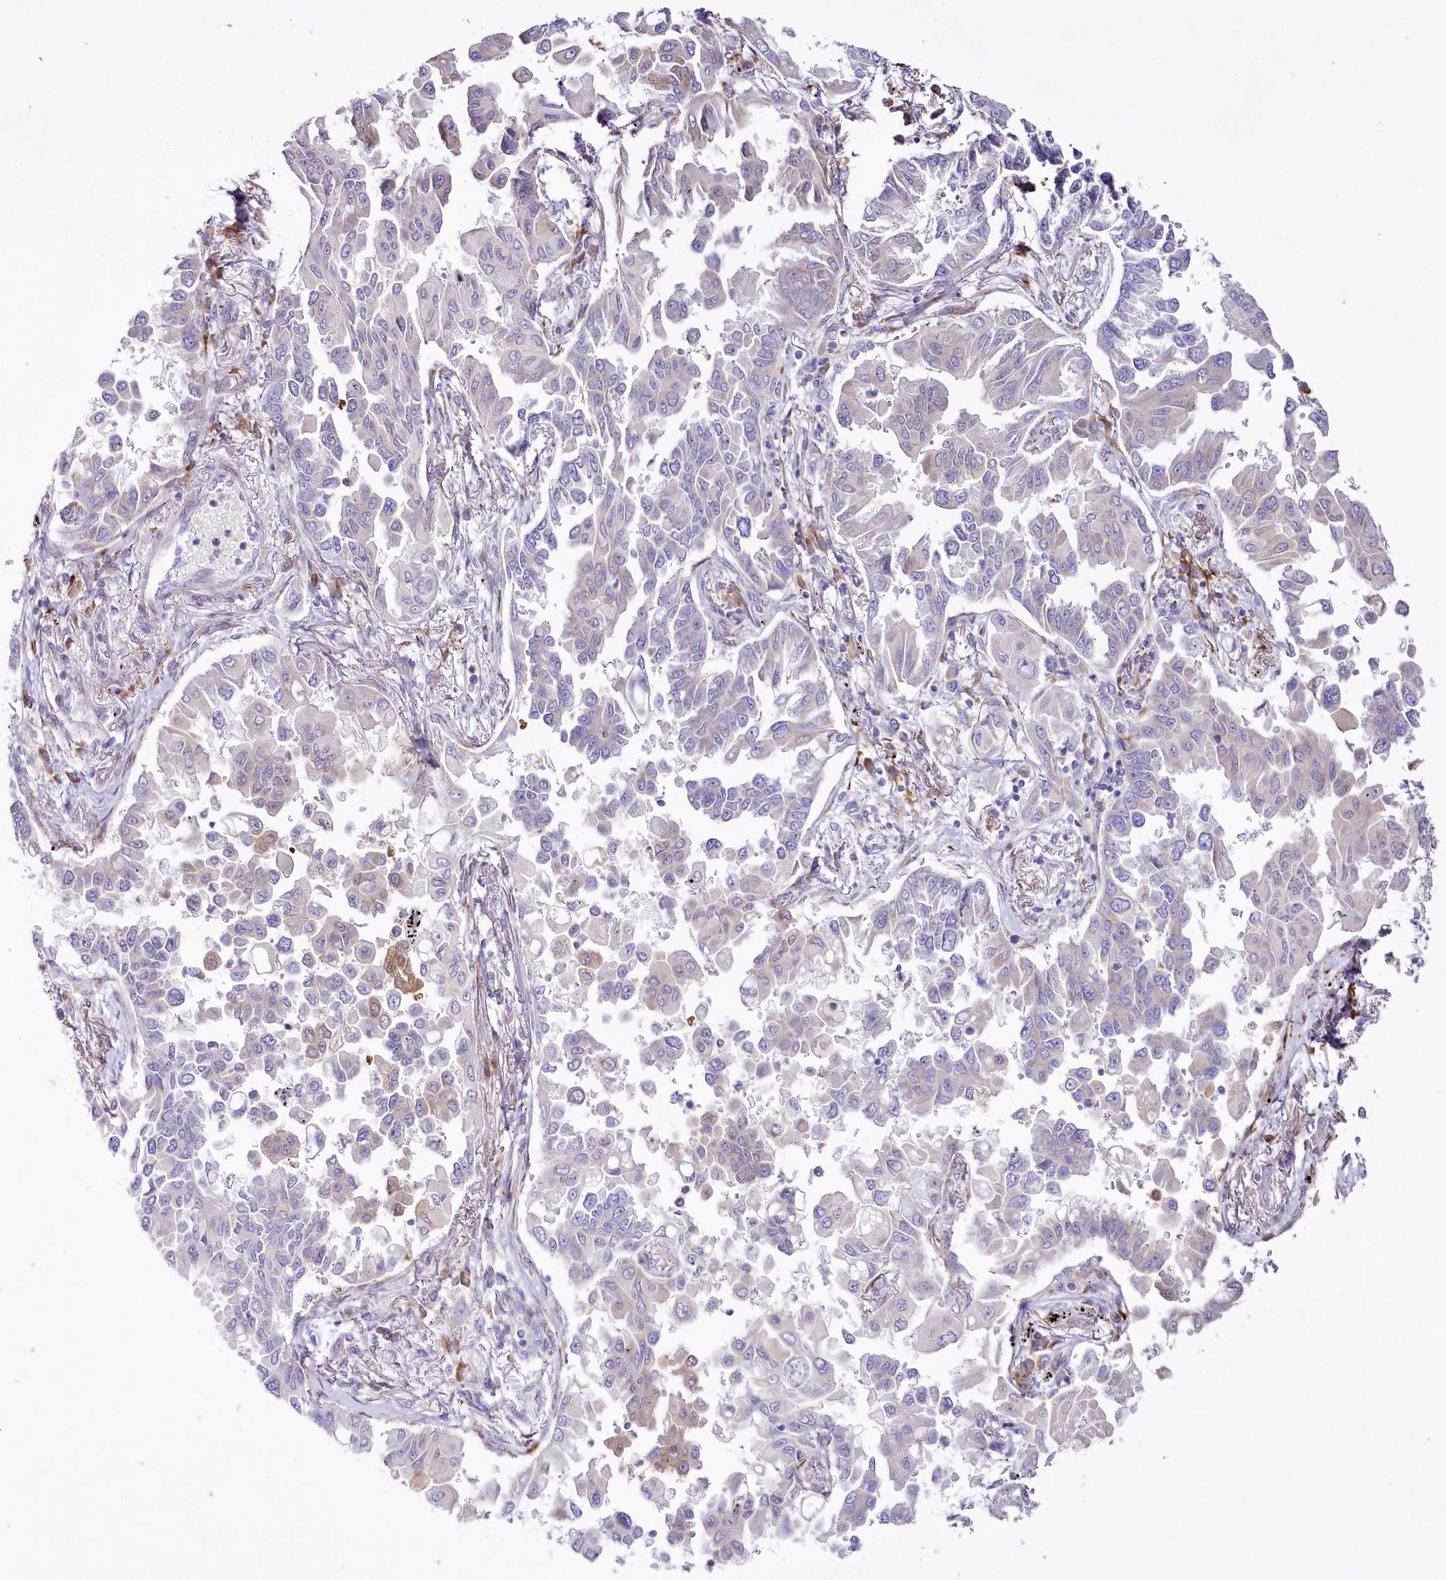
{"staining": {"intensity": "negative", "quantity": "none", "location": "none"}, "tissue": "lung cancer", "cell_type": "Tumor cells", "image_type": "cancer", "snomed": [{"axis": "morphology", "description": "Adenocarcinoma, NOS"}, {"axis": "topography", "description": "Lung"}], "caption": "Lung adenocarcinoma stained for a protein using immunohistochemistry shows no positivity tumor cells.", "gene": "ARFGEF3", "patient": {"sex": "female", "age": 67}}